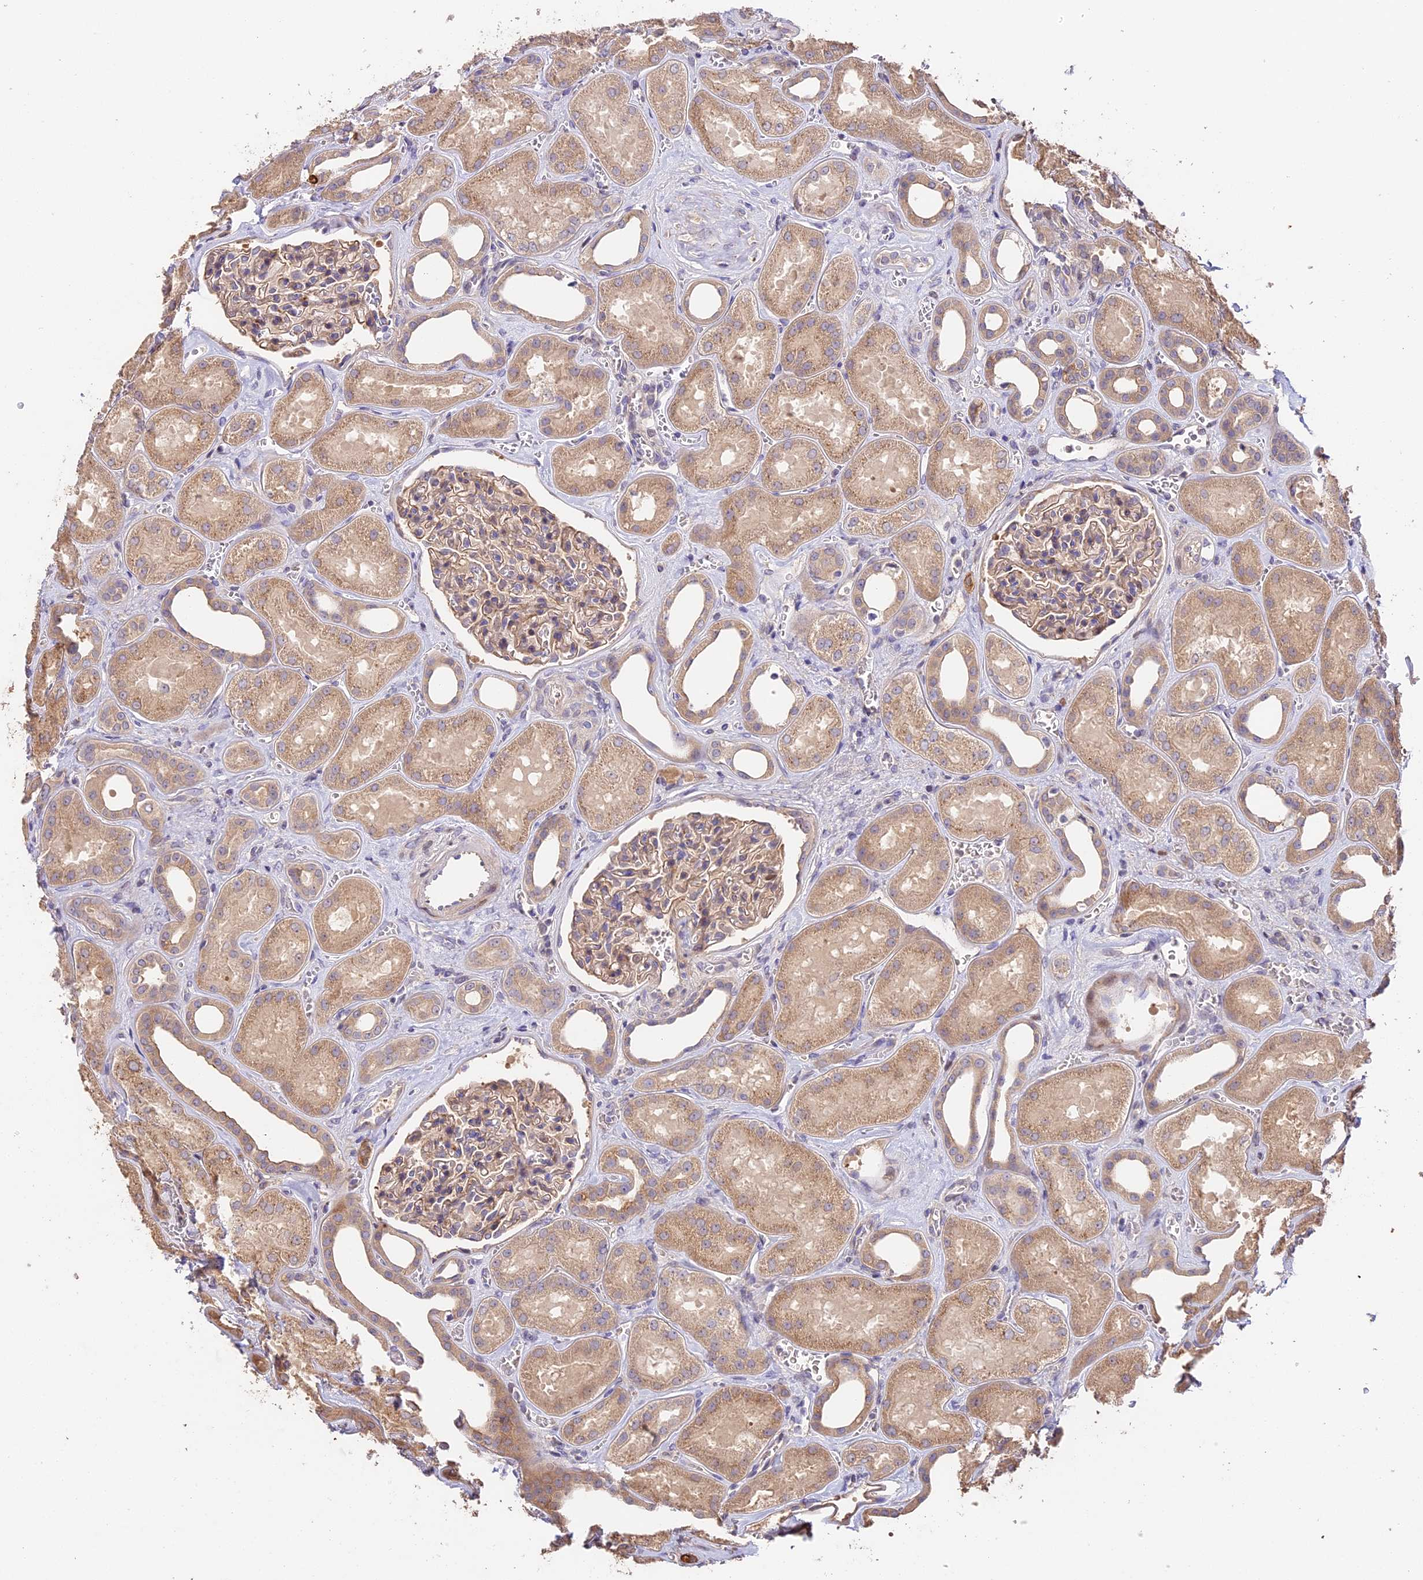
{"staining": {"intensity": "weak", "quantity": "25%-75%", "location": "cytoplasmic/membranous"}, "tissue": "kidney", "cell_type": "Cells in glomeruli", "image_type": "normal", "snomed": [{"axis": "morphology", "description": "Normal tissue, NOS"}, {"axis": "morphology", "description": "Adenocarcinoma, NOS"}, {"axis": "topography", "description": "Kidney"}], "caption": "Human kidney stained with a brown dye exhibits weak cytoplasmic/membranous positive positivity in about 25%-75% of cells in glomeruli.", "gene": "PPP1R37", "patient": {"sex": "female", "age": 68}}